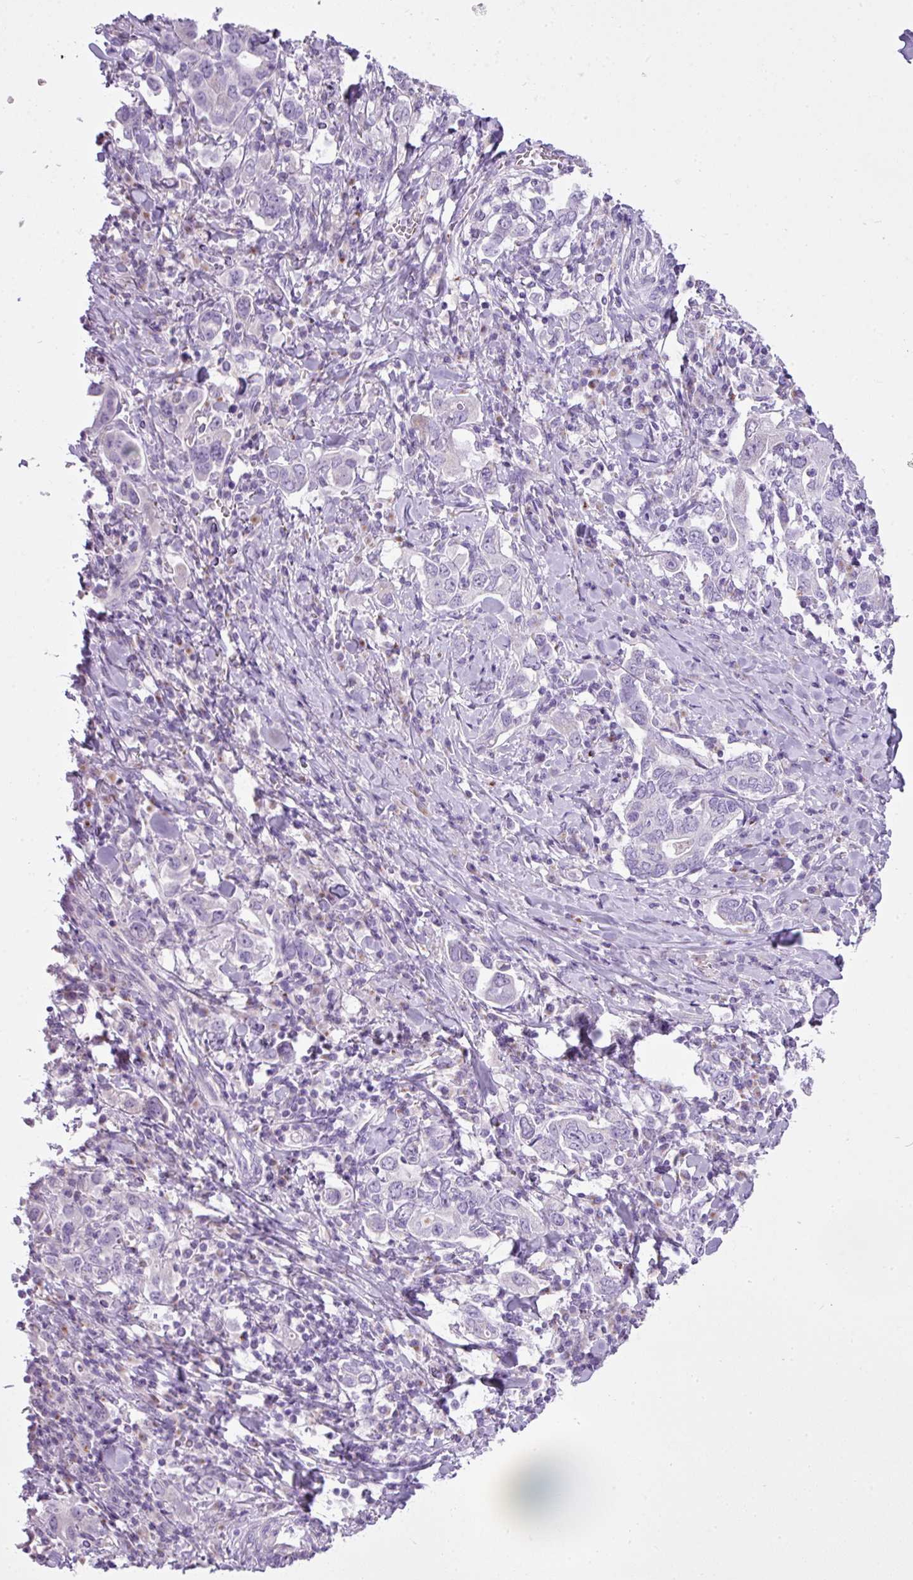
{"staining": {"intensity": "negative", "quantity": "none", "location": "none"}, "tissue": "stomach cancer", "cell_type": "Tumor cells", "image_type": "cancer", "snomed": [{"axis": "morphology", "description": "Adenocarcinoma, NOS"}, {"axis": "topography", "description": "Stomach, upper"}, {"axis": "topography", "description": "Stomach"}], "caption": "The micrograph reveals no significant staining in tumor cells of stomach cancer.", "gene": "FAM43A", "patient": {"sex": "male", "age": 62}}